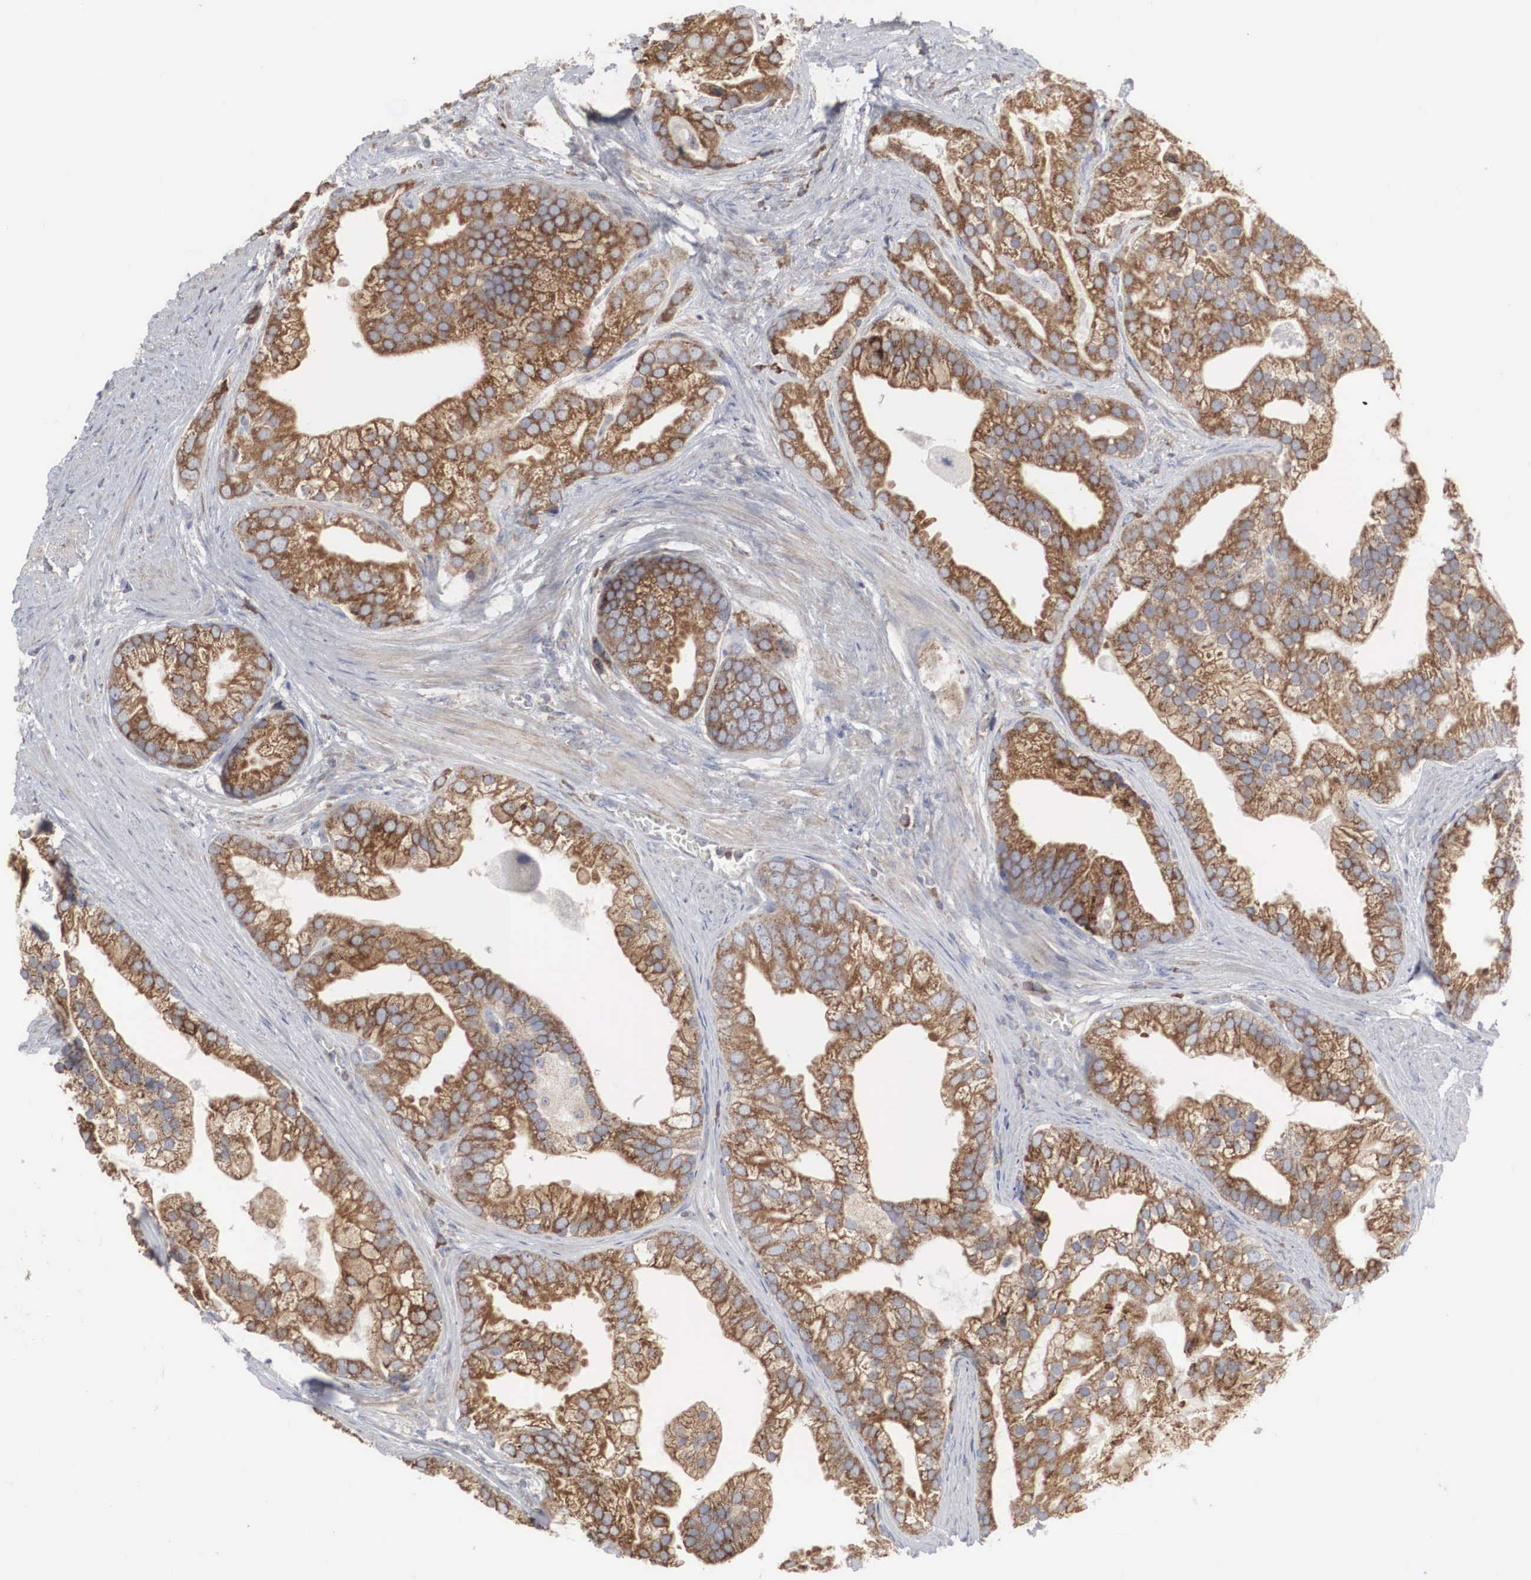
{"staining": {"intensity": "strong", "quantity": ">75%", "location": "cytoplasmic/membranous"}, "tissue": "prostate cancer", "cell_type": "Tumor cells", "image_type": "cancer", "snomed": [{"axis": "morphology", "description": "Adenocarcinoma, Medium grade"}, {"axis": "topography", "description": "Prostate"}], "caption": "The image demonstrates a brown stain indicating the presence of a protein in the cytoplasmic/membranous of tumor cells in prostate cancer. (DAB (3,3'-diaminobenzidine) IHC, brown staining for protein, blue staining for nuclei).", "gene": "MIA2", "patient": {"sex": "male", "age": 65}}